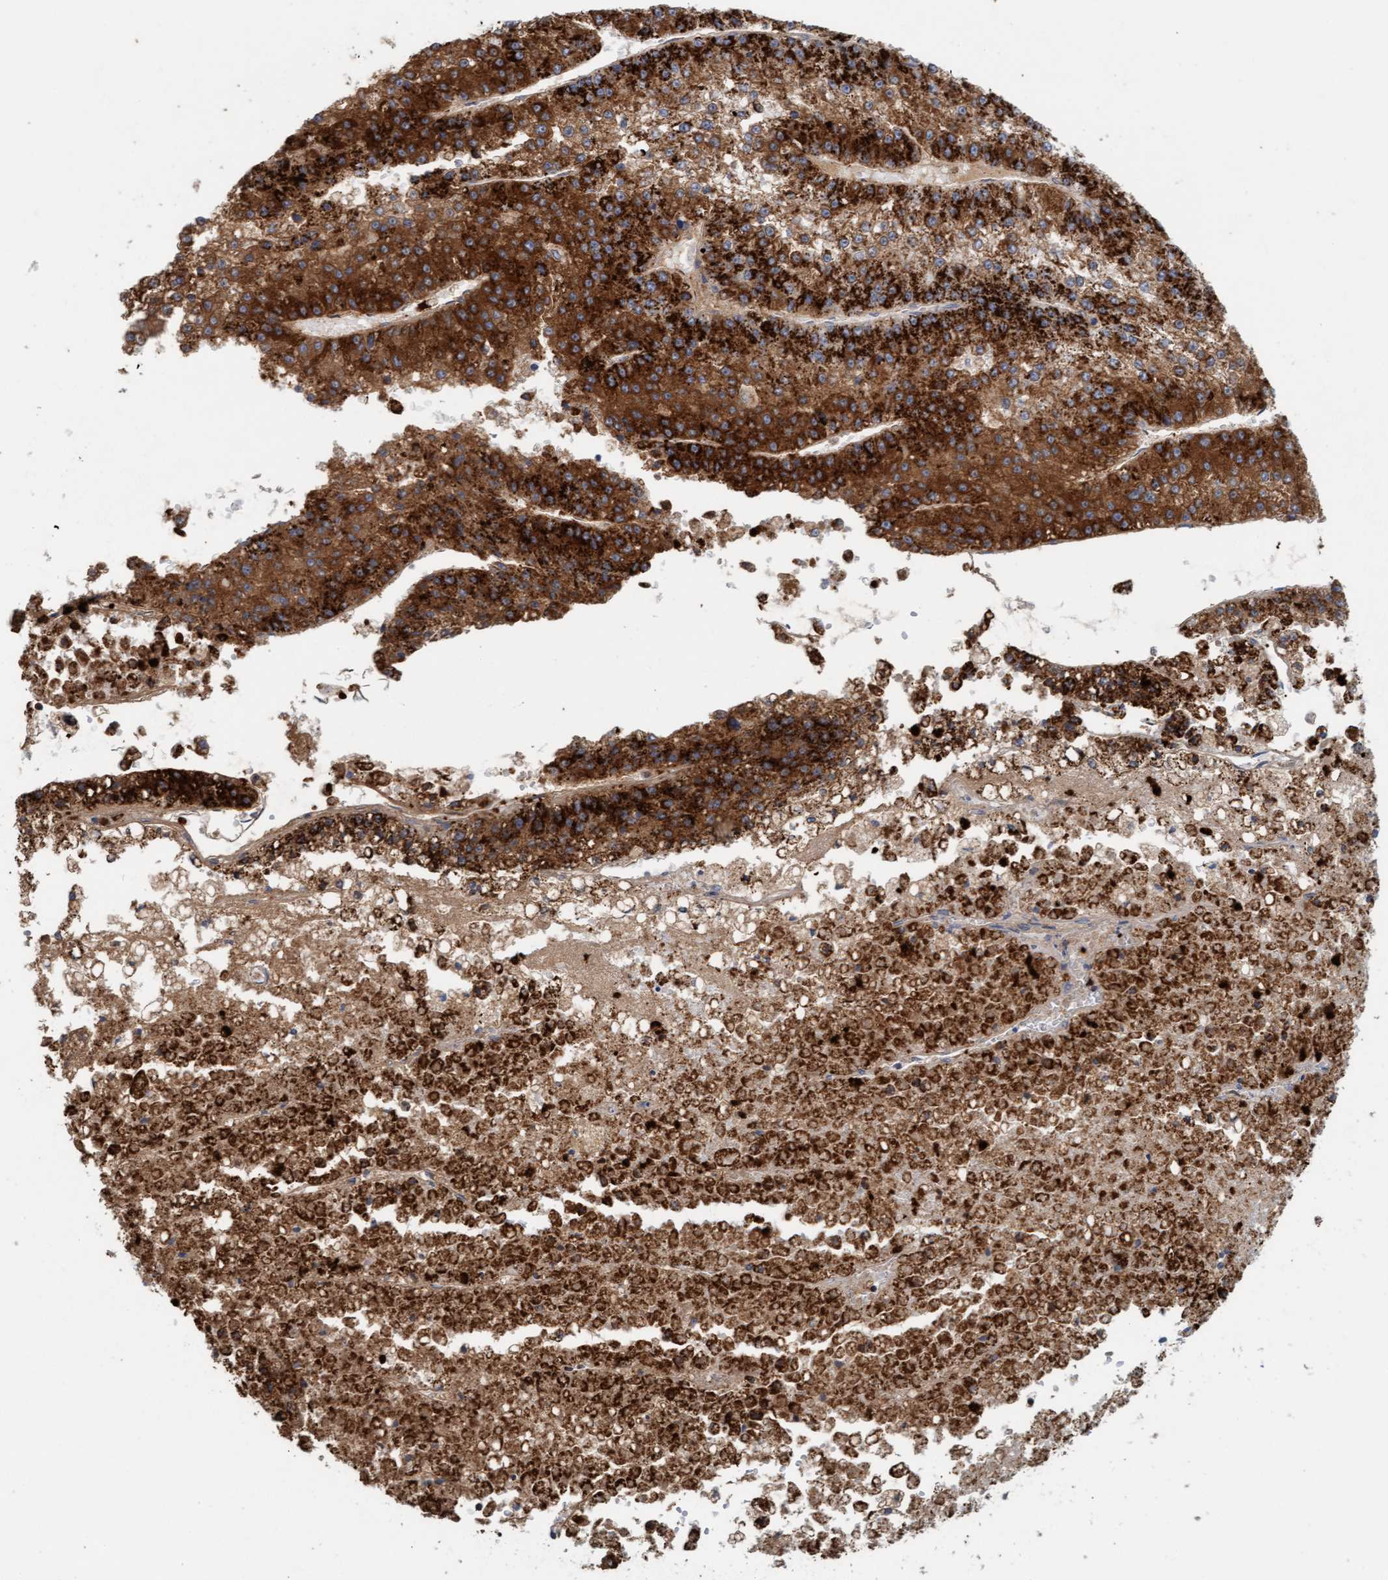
{"staining": {"intensity": "strong", "quantity": ">75%", "location": "cytoplasmic/membranous"}, "tissue": "liver cancer", "cell_type": "Tumor cells", "image_type": "cancer", "snomed": [{"axis": "morphology", "description": "Carcinoma, Hepatocellular, NOS"}, {"axis": "topography", "description": "Liver"}], "caption": "Immunohistochemistry (IHC) (DAB) staining of liver hepatocellular carcinoma demonstrates strong cytoplasmic/membranous protein staining in approximately >75% of tumor cells.", "gene": "B9D1", "patient": {"sex": "female", "age": 73}}